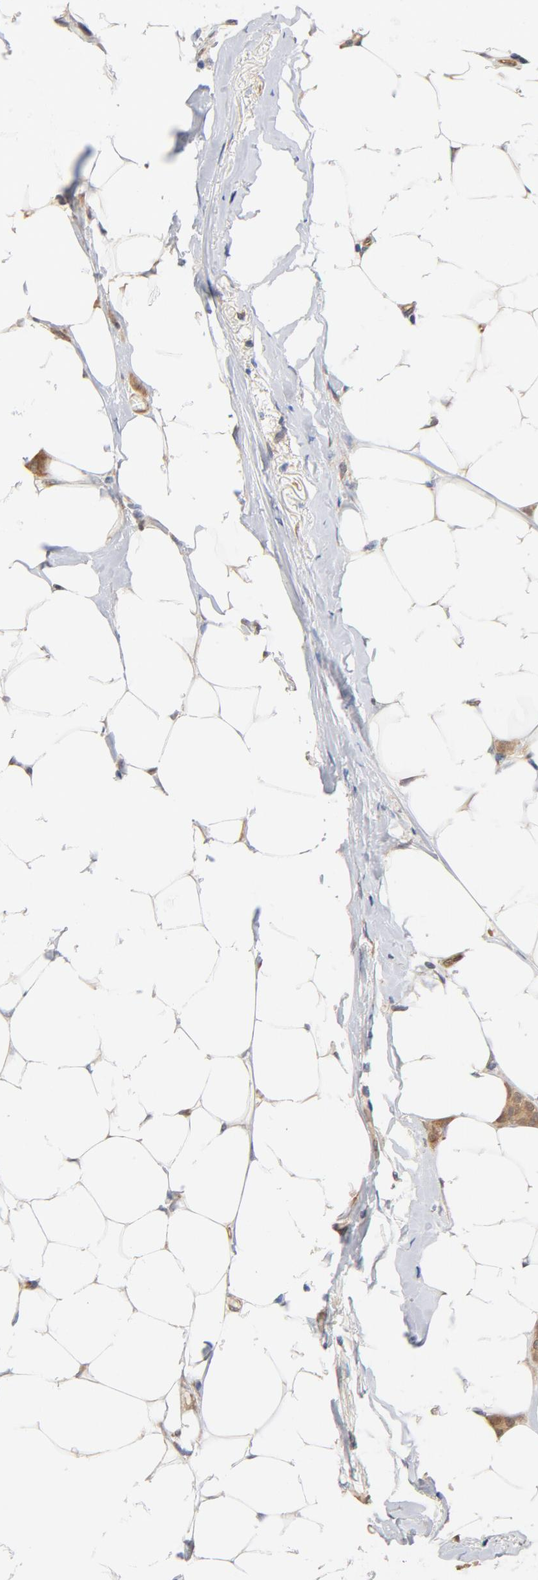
{"staining": {"intensity": "moderate", "quantity": ">75%", "location": "cytoplasmic/membranous"}, "tissue": "breast cancer", "cell_type": "Tumor cells", "image_type": "cancer", "snomed": [{"axis": "morphology", "description": "Lobular carcinoma"}, {"axis": "topography", "description": "Breast"}], "caption": "Immunohistochemical staining of breast cancer (lobular carcinoma) reveals medium levels of moderate cytoplasmic/membranous positivity in about >75% of tumor cells.", "gene": "EIF4E", "patient": {"sex": "female", "age": 55}}